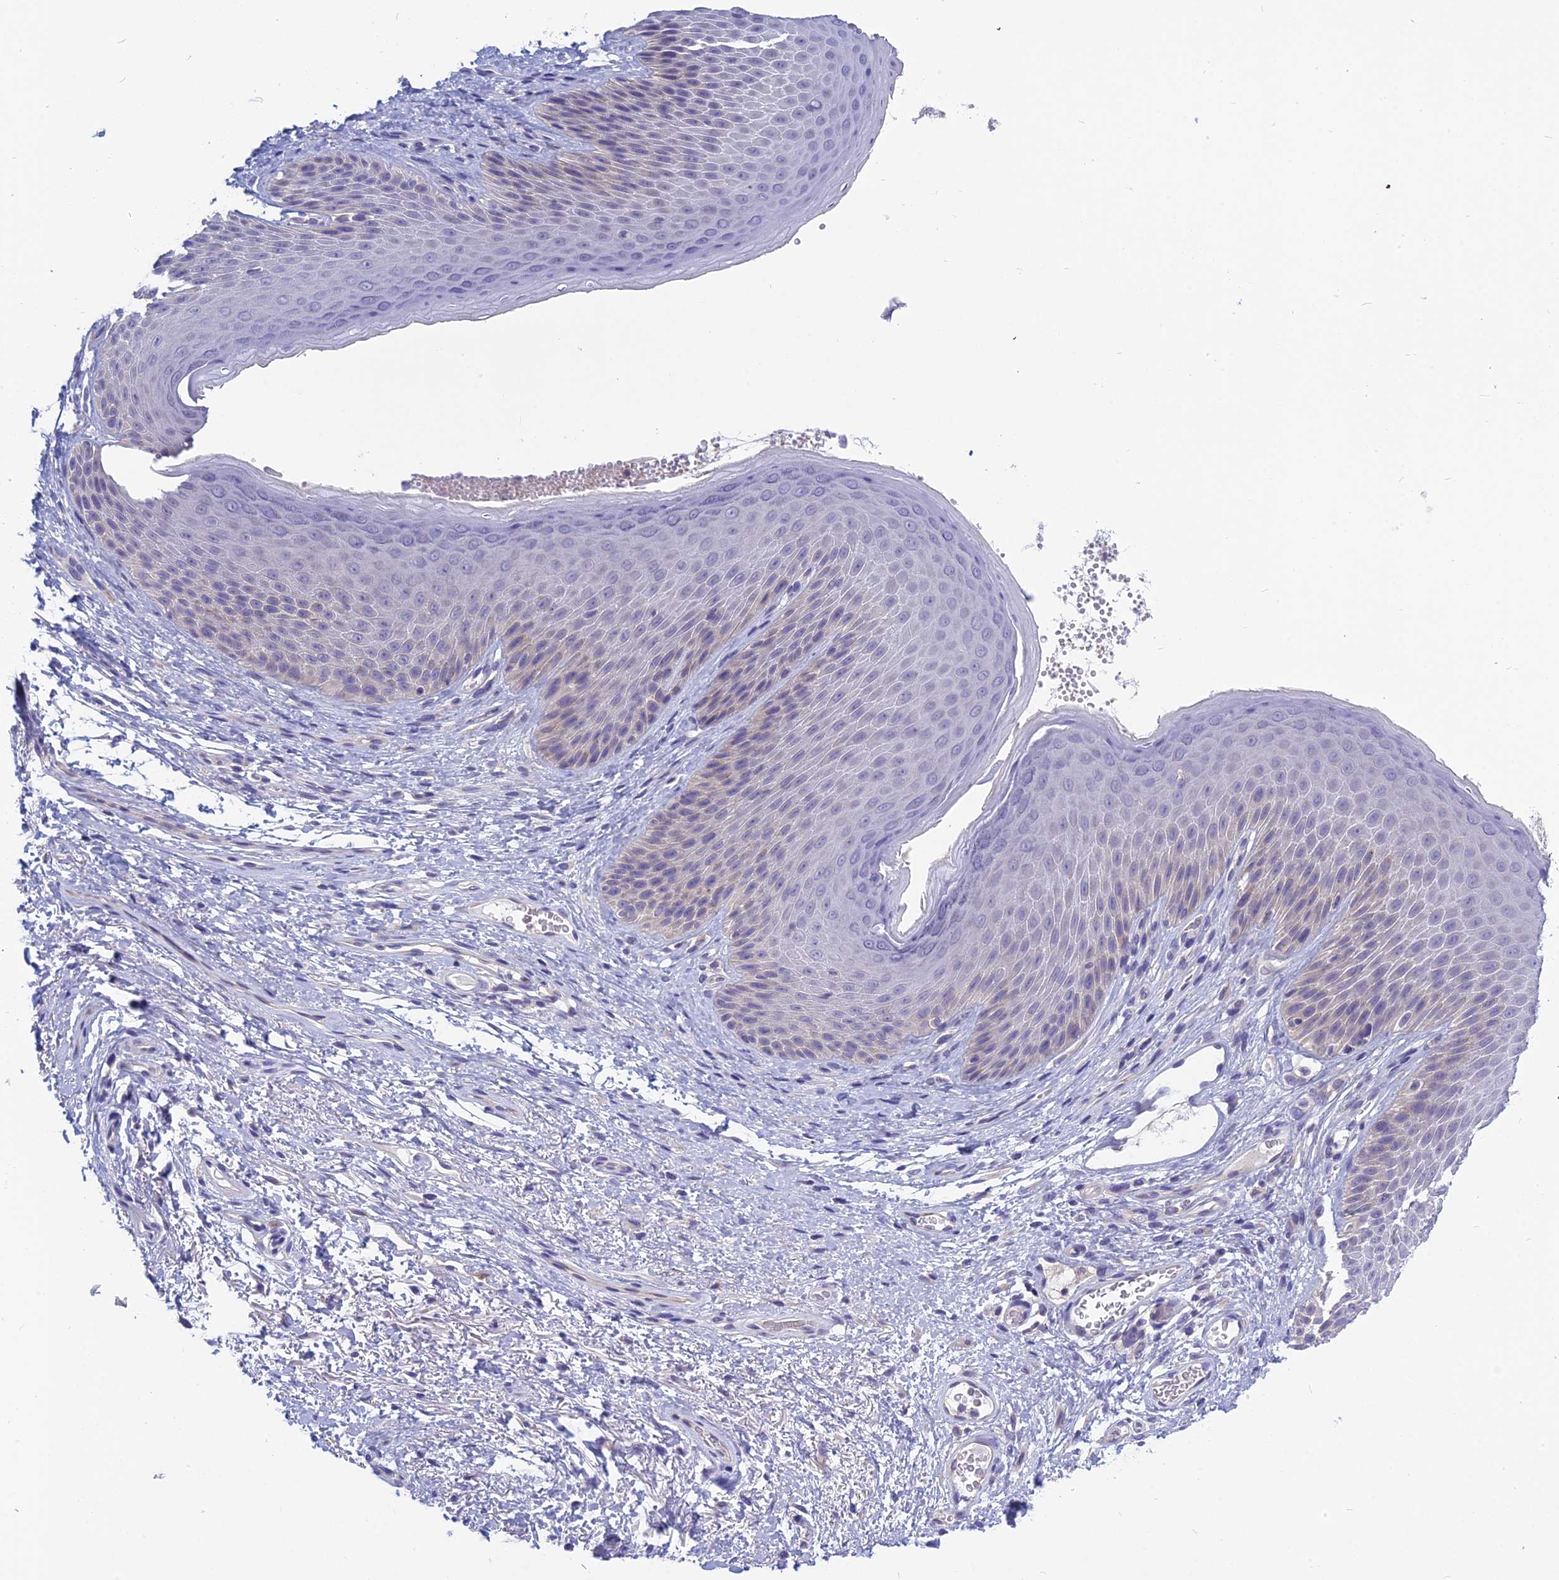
{"staining": {"intensity": "negative", "quantity": "none", "location": "none"}, "tissue": "skin", "cell_type": "Epidermal cells", "image_type": "normal", "snomed": [{"axis": "morphology", "description": "Normal tissue, NOS"}, {"axis": "topography", "description": "Anal"}], "caption": "The micrograph exhibits no significant expression in epidermal cells of skin. (DAB (3,3'-diaminobenzidine) IHC visualized using brightfield microscopy, high magnification).", "gene": "RBM41", "patient": {"sex": "male", "age": 74}}